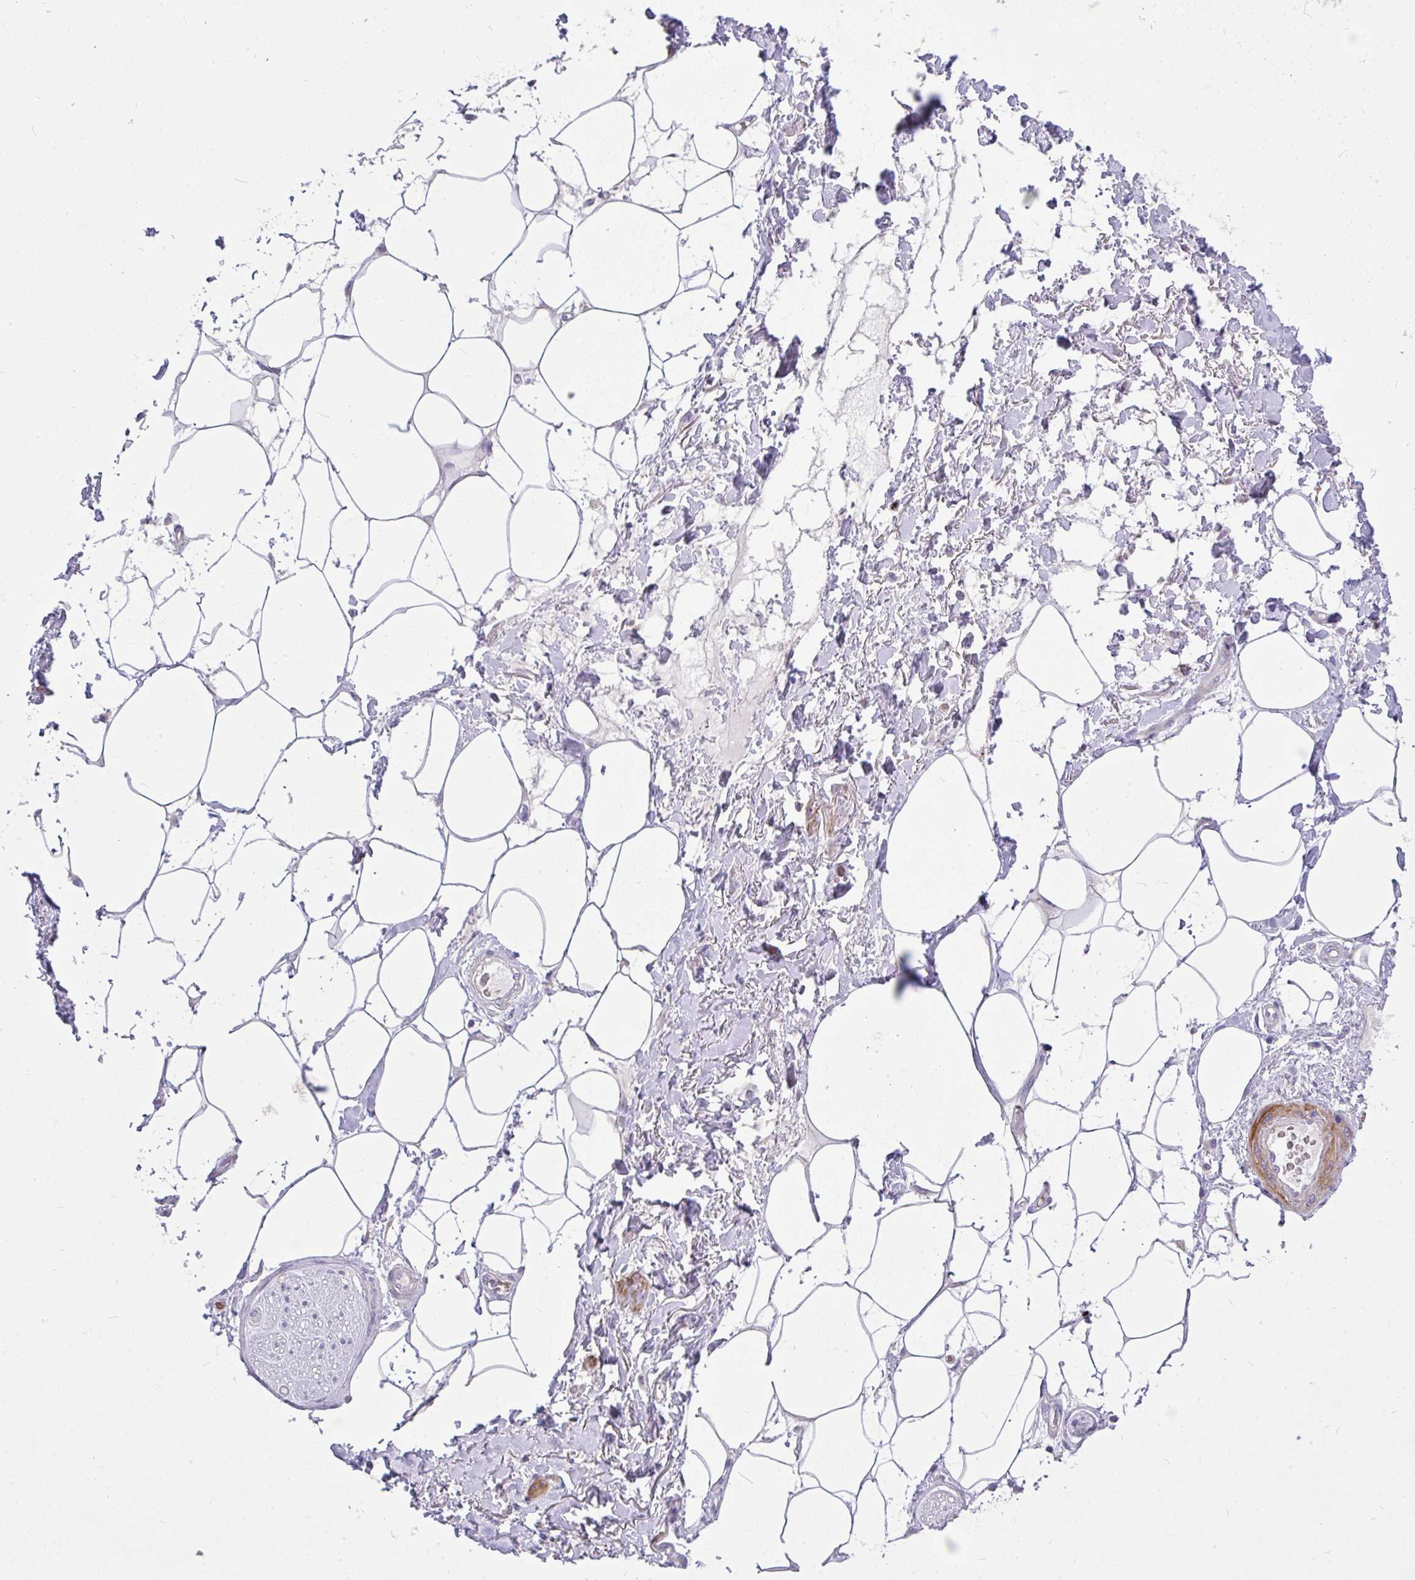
{"staining": {"intensity": "negative", "quantity": "none", "location": "none"}, "tissue": "adipose tissue", "cell_type": "Adipocytes", "image_type": "normal", "snomed": [{"axis": "morphology", "description": "Normal tissue, NOS"}, {"axis": "topography", "description": "Vagina"}, {"axis": "topography", "description": "Peripheral nerve tissue"}], "caption": "This is an immunohistochemistry image of normal adipose tissue. There is no expression in adipocytes.", "gene": "MOCS1", "patient": {"sex": "female", "age": 71}}